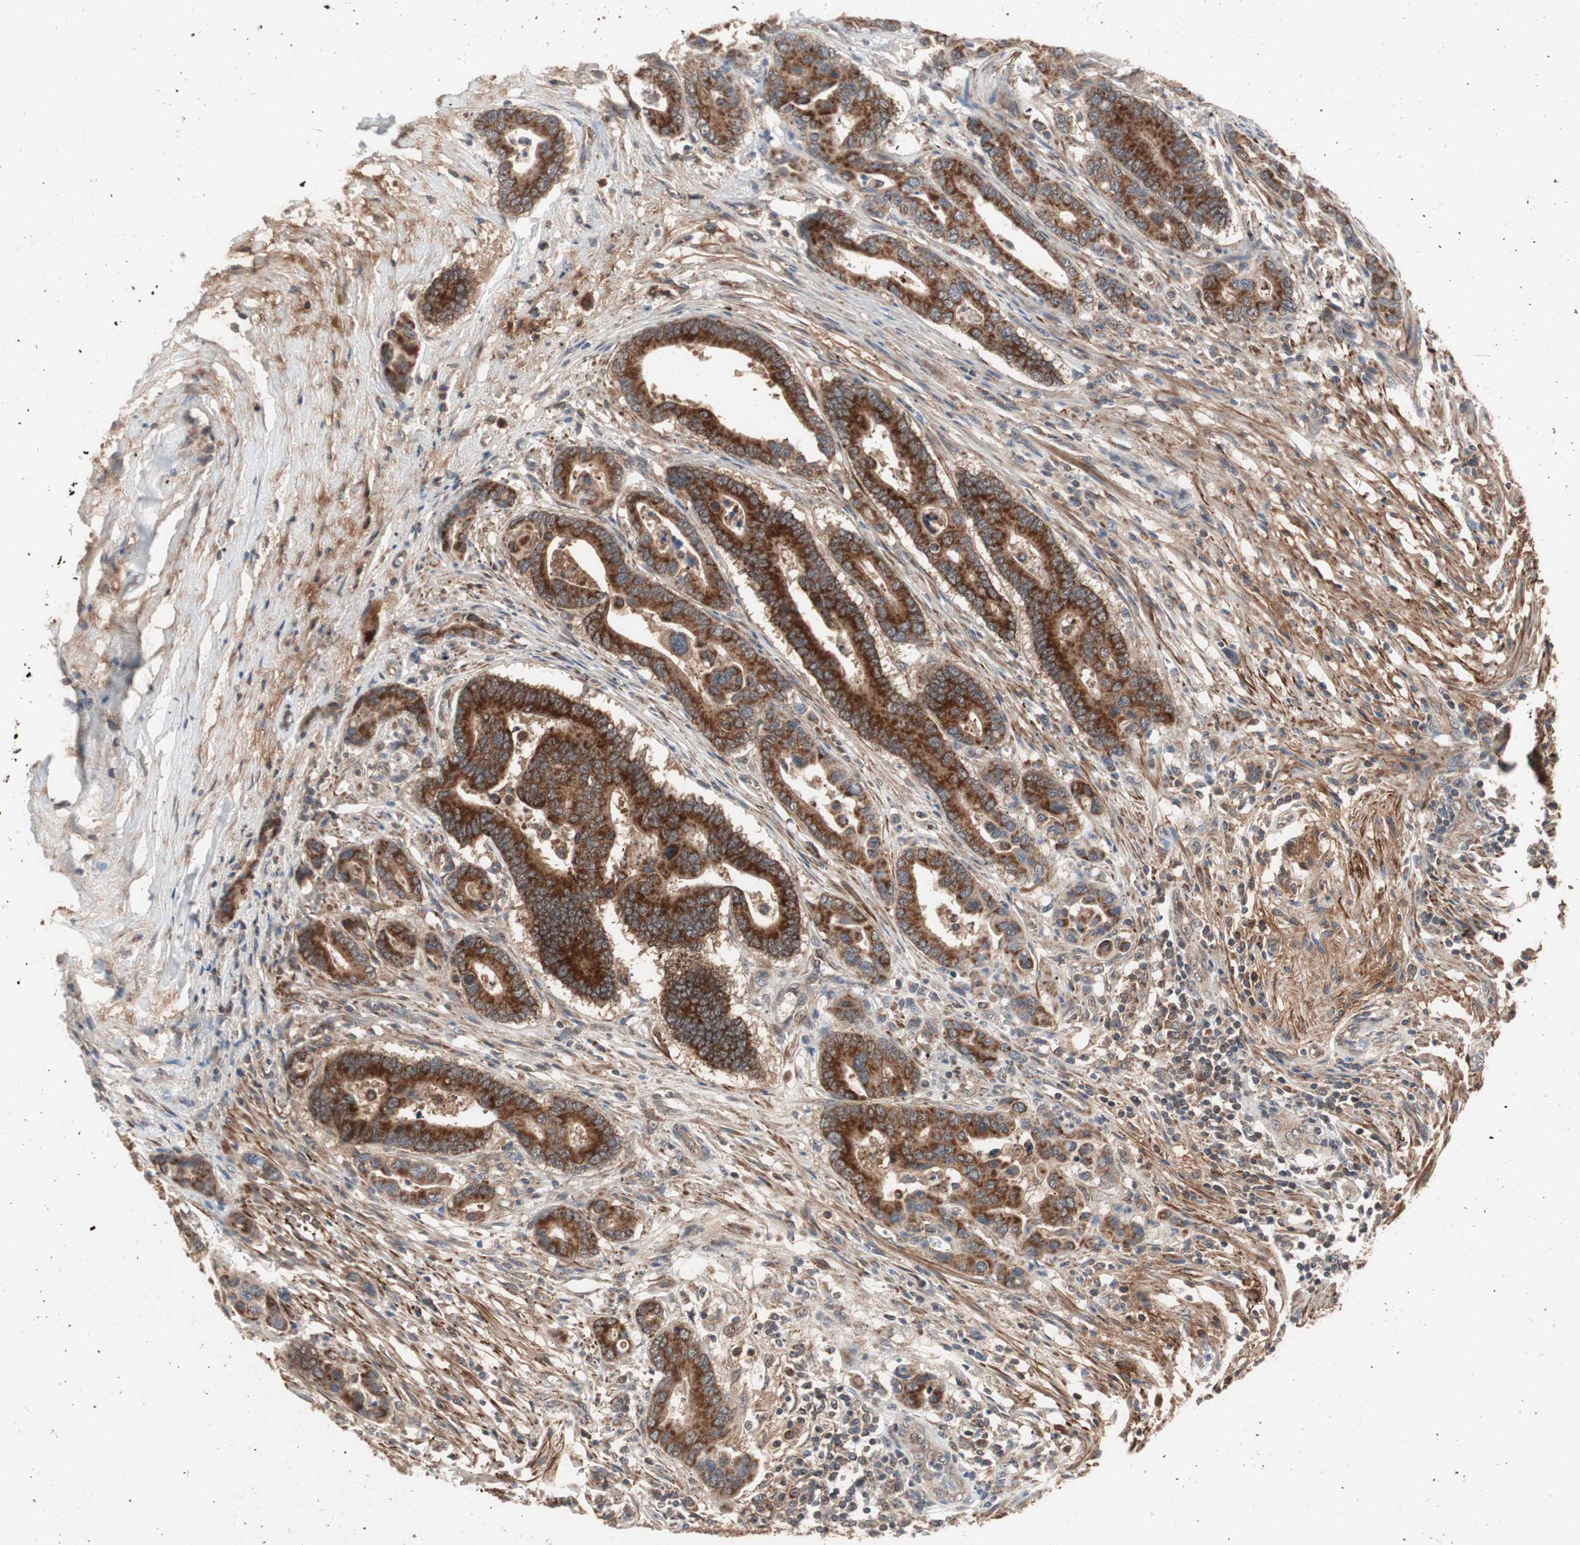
{"staining": {"intensity": "strong", "quantity": ">75%", "location": "cytoplasmic/membranous"}, "tissue": "colorectal cancer", "cell_type": "Tumor cells", "image_type": "cancer", "snomed": [{"axis": "morphology", "description": "Normal tissue, NOS"}, {"axis": "morphology", "description": "Adenocarcinoma, NOS"}, {"axis": "topography", "description": "Colon"}], "caption": "High-magnification brightfield microscopy of colorectal cancer stained with DAB (brown) and counterstained with hematoxylin (blue). tumor cells exhibit strong cytoplasmic/membranous staining is appreciated in approximately>75% of cells. (IHC, brightfield microscopy, high magnification).", "gene": "HMBS", "patient": {"sex": "male", "age": 82}}